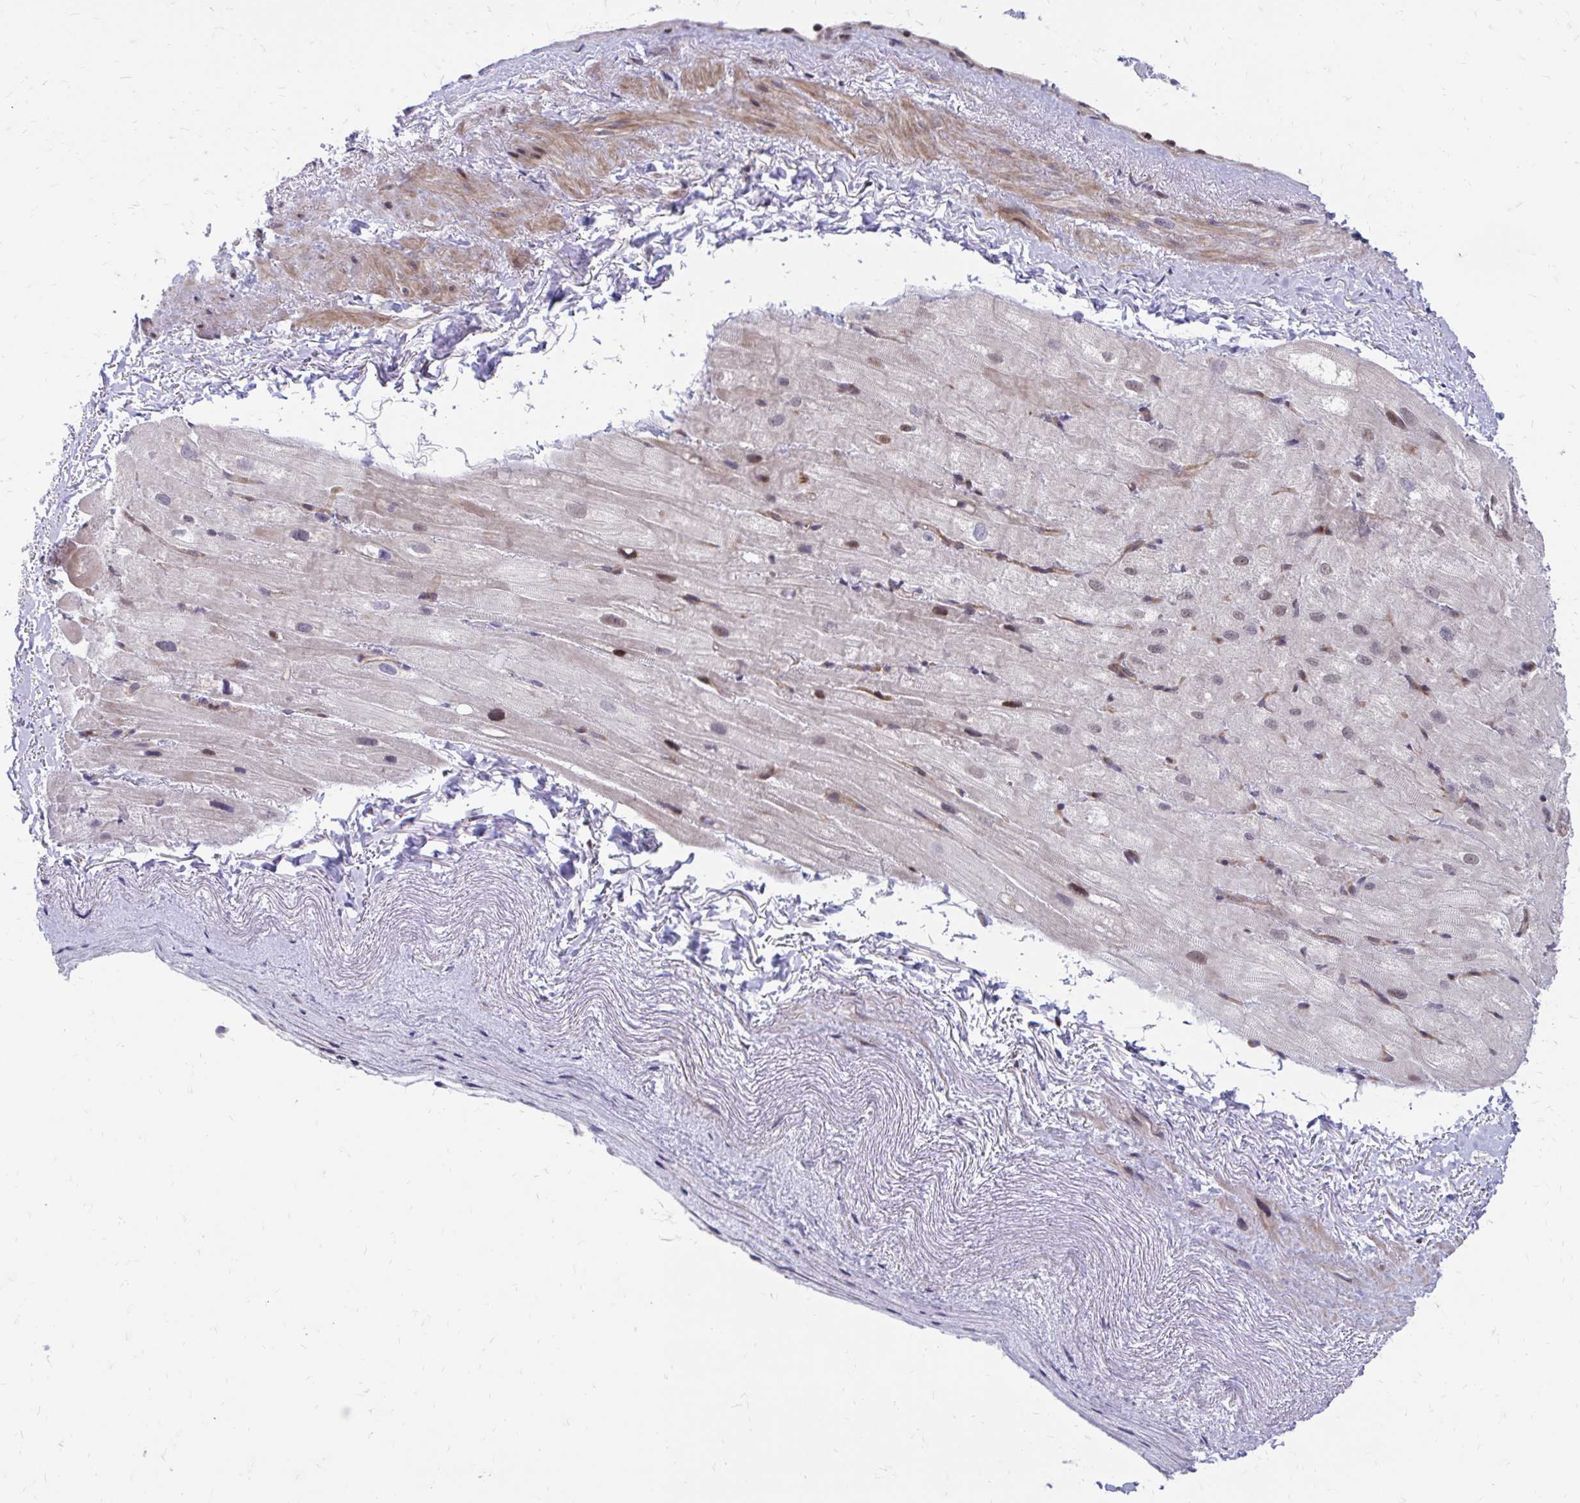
{"staining": {"intensity": "moderate", "quantity": "<25%", "location": "nuclear"}, "tissue": "heart muscle", "cell_type": "Cardiomyocytes", "image_type": "normal", "snomed": [{"axis": "morphology", "description": "Normal tissue, NOS"}, {"axis": "topography", "description": "Heart"}], "caption": "A brown stain labels moderate nuclear positivity of a protein in cardiomyocytes of unremarkable human heart muscle. (DAB (3,3'-diaminobenzidine) IHC, brown staining for protein, blue staining for nuclei).", "gene": "ANKRD30B", "patient": {"sex": "male", "age": 62}}